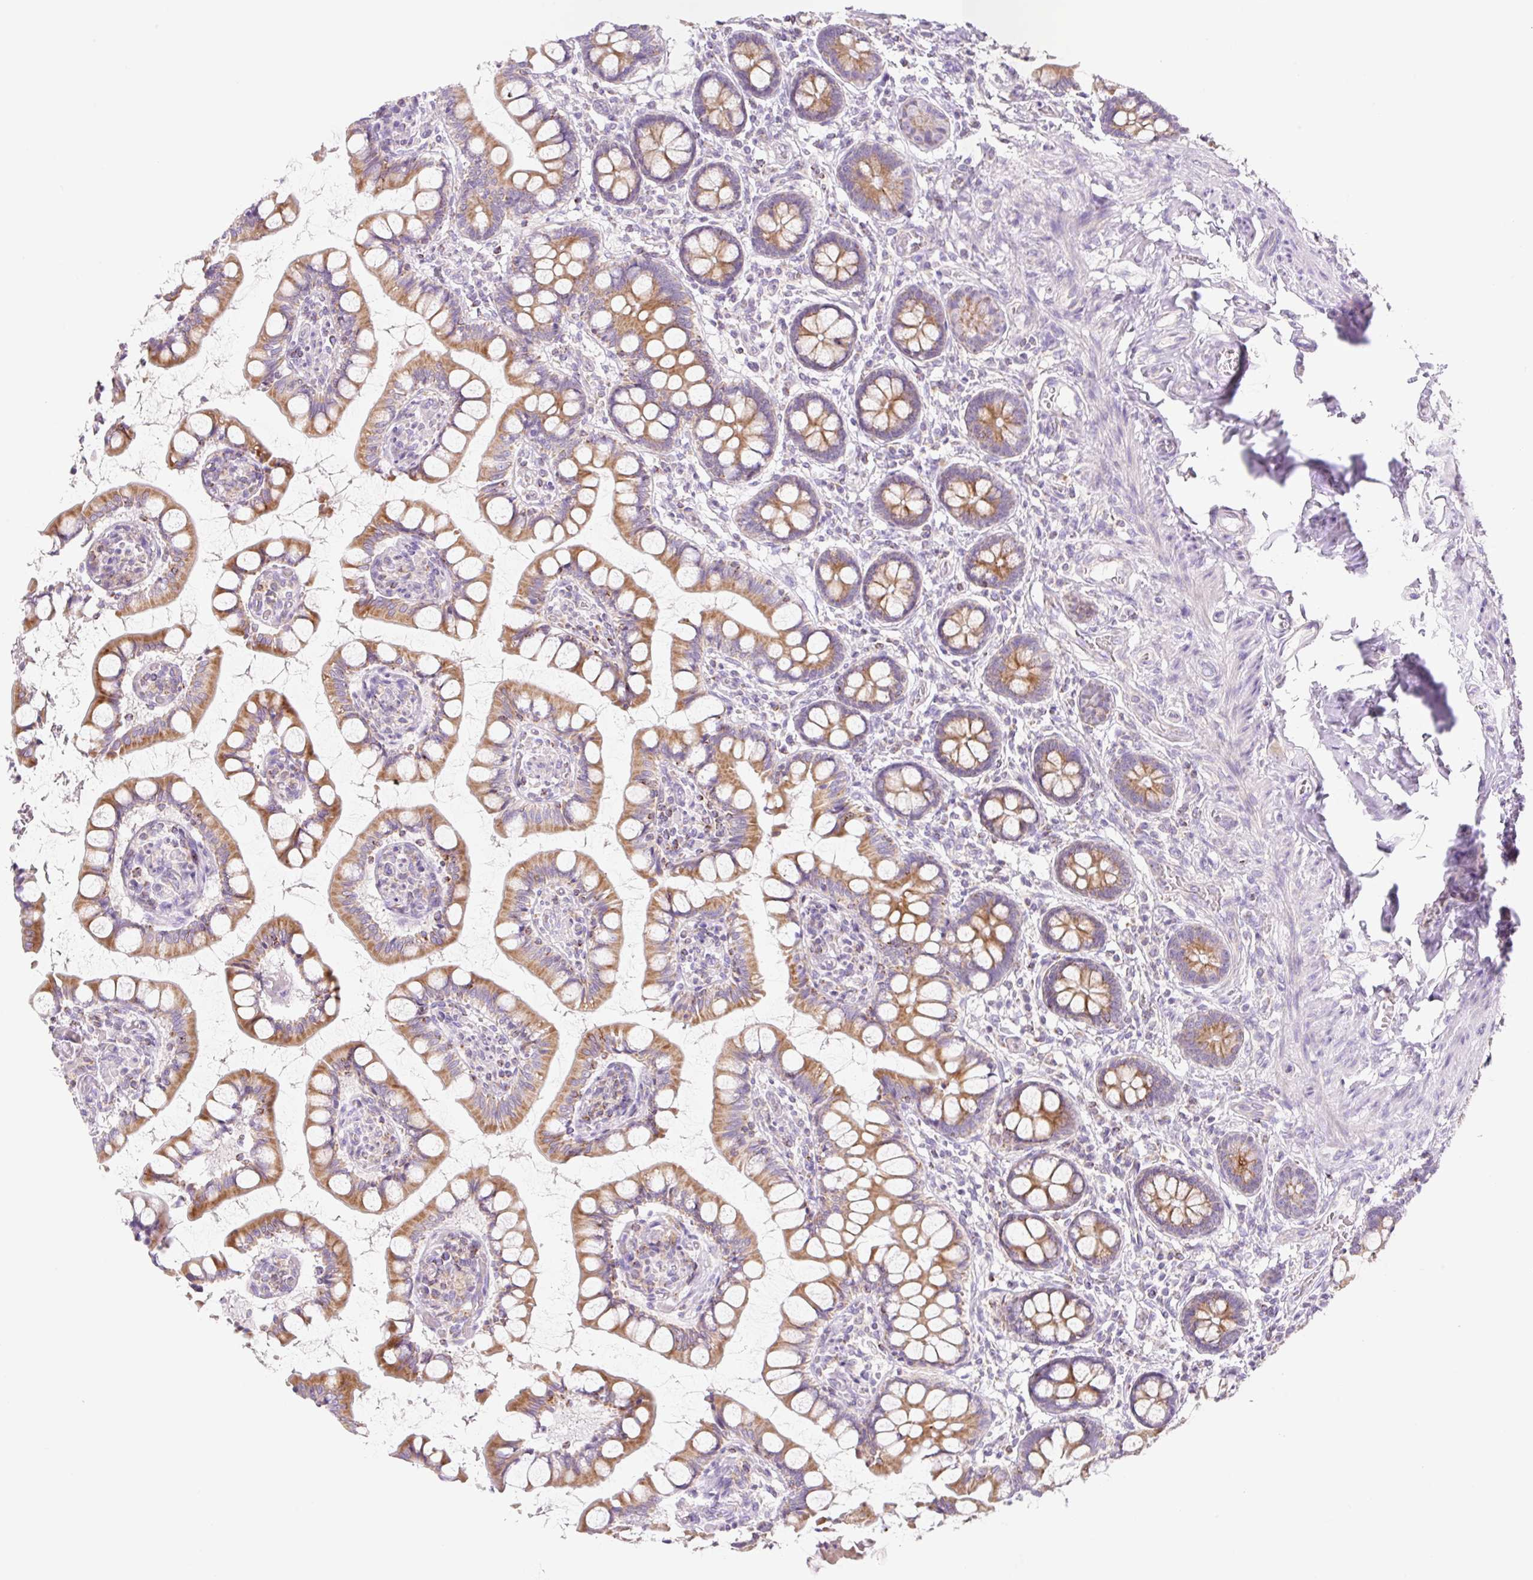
{"staining": {"intensity": "strong", "quantity": ">75%", "location": "cytoplasmic/membranous"}, "tissue": "small intestine", "cell_type": "Glandular cells", "image_type": "normal", "snomed": [{"axis": "morphology", "description": "Normal tissue, NOS"}, {"axis": "topography", "description": "Small intestine"}], "caption": "Immunohistochemistry (IHC) of unremarkable small intestine displays high levels of strong cytoplasmic/membranous staining in approximately >75% of glandular cells.", "gene": "FOCAD", "patient": {"sex": "male", "age": 52}}